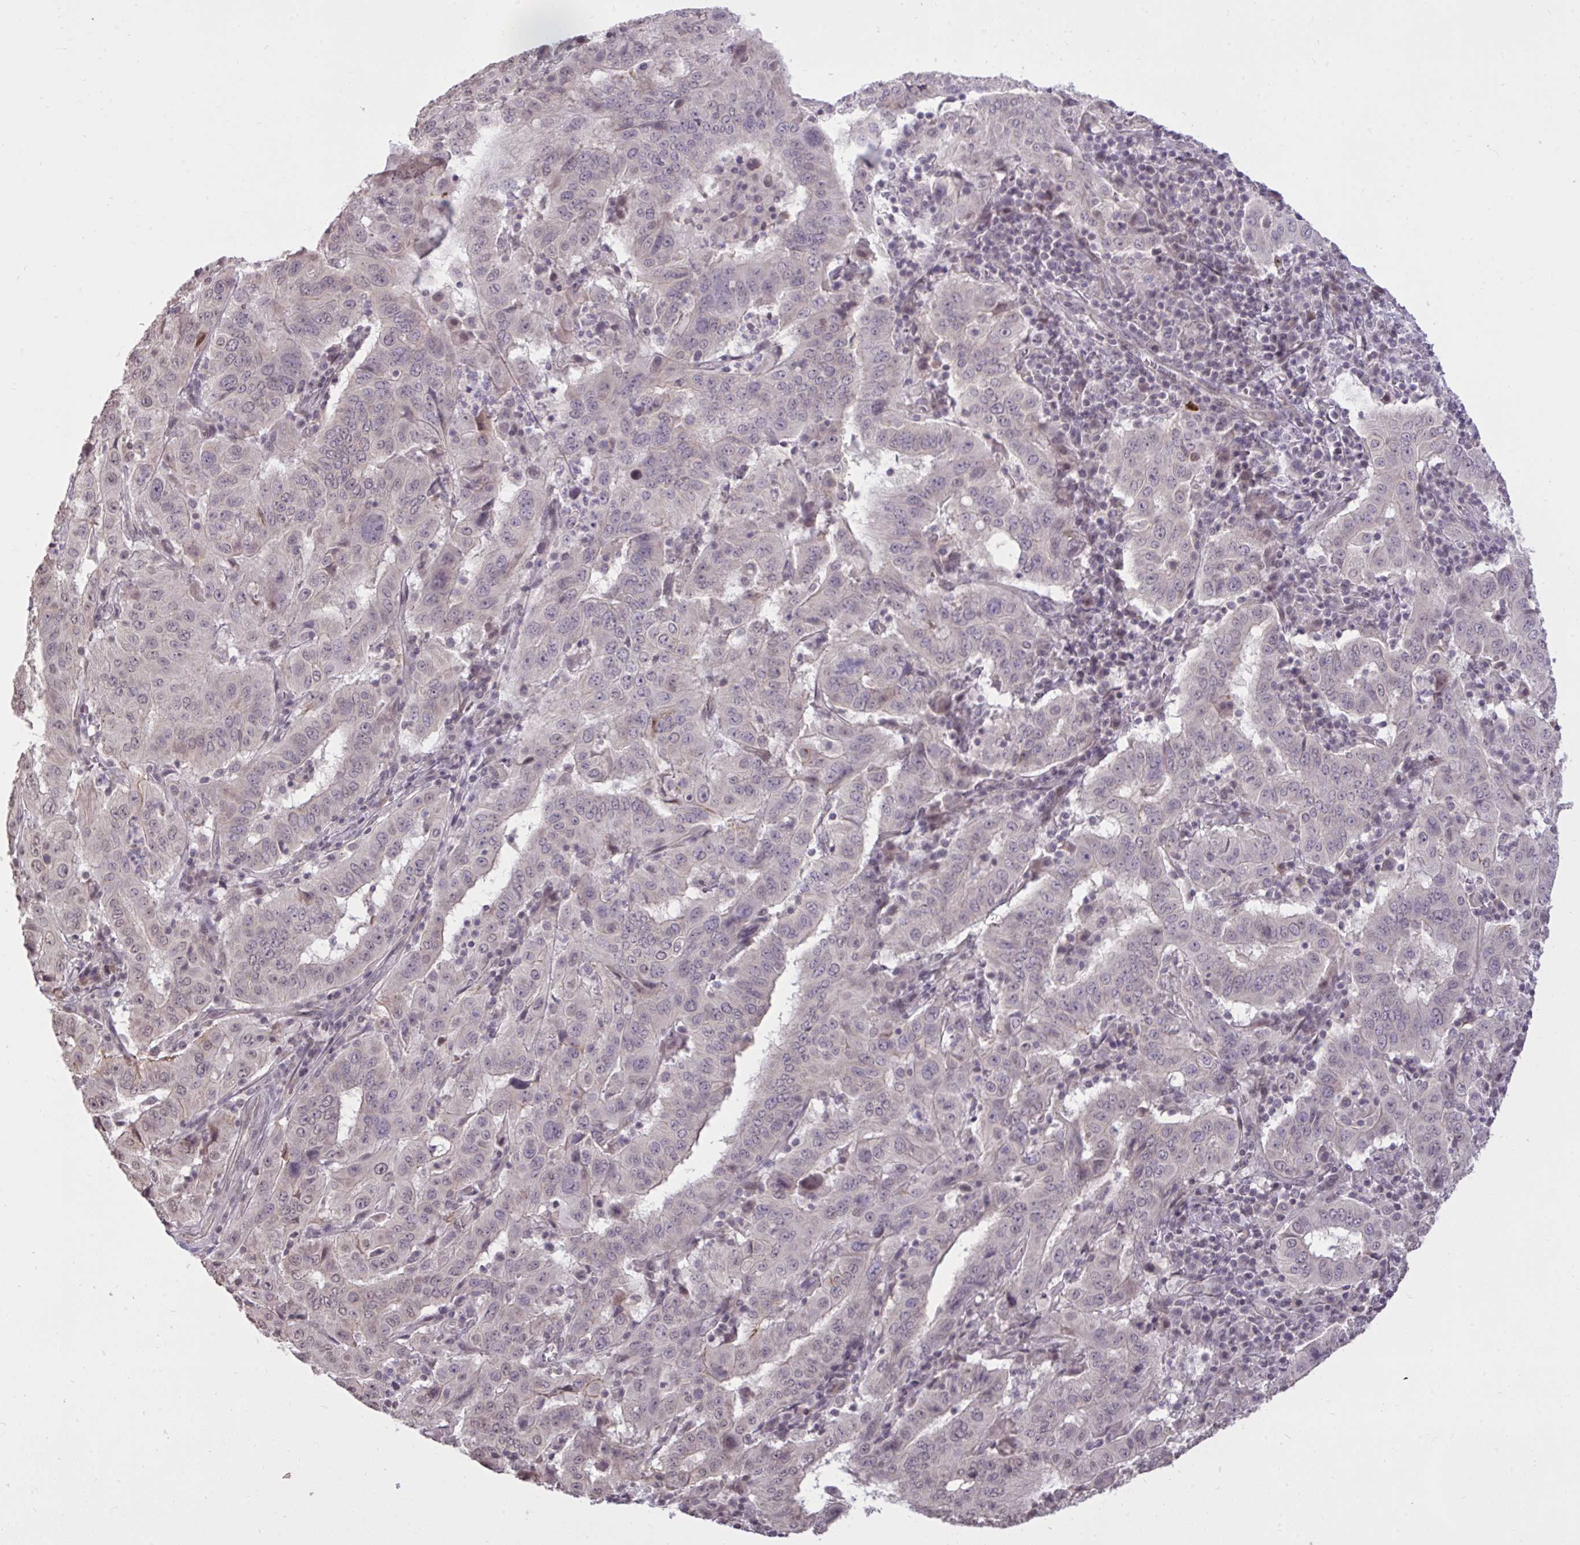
{"staining": {"intensity": "negative", "quantity": "none", "location": "none"}, "tissue": "pancreatic cancer", "cell_type": "Tumor cells", "image_type": "cancer", "snomed": [{"axis": "morphology", "description": "Adenocarcinoma, NOS"}, {"axis": "topography", "description": "Pancreas"}], "caption": "High power microscopy histopathology image of an immunohistochemistry image of pancreatic cancer (adenocarcinoma), revealing no significant staining in tumor cells.", "gene": "CYP20A1", "patient": {"sex": "male", "age": 63}}